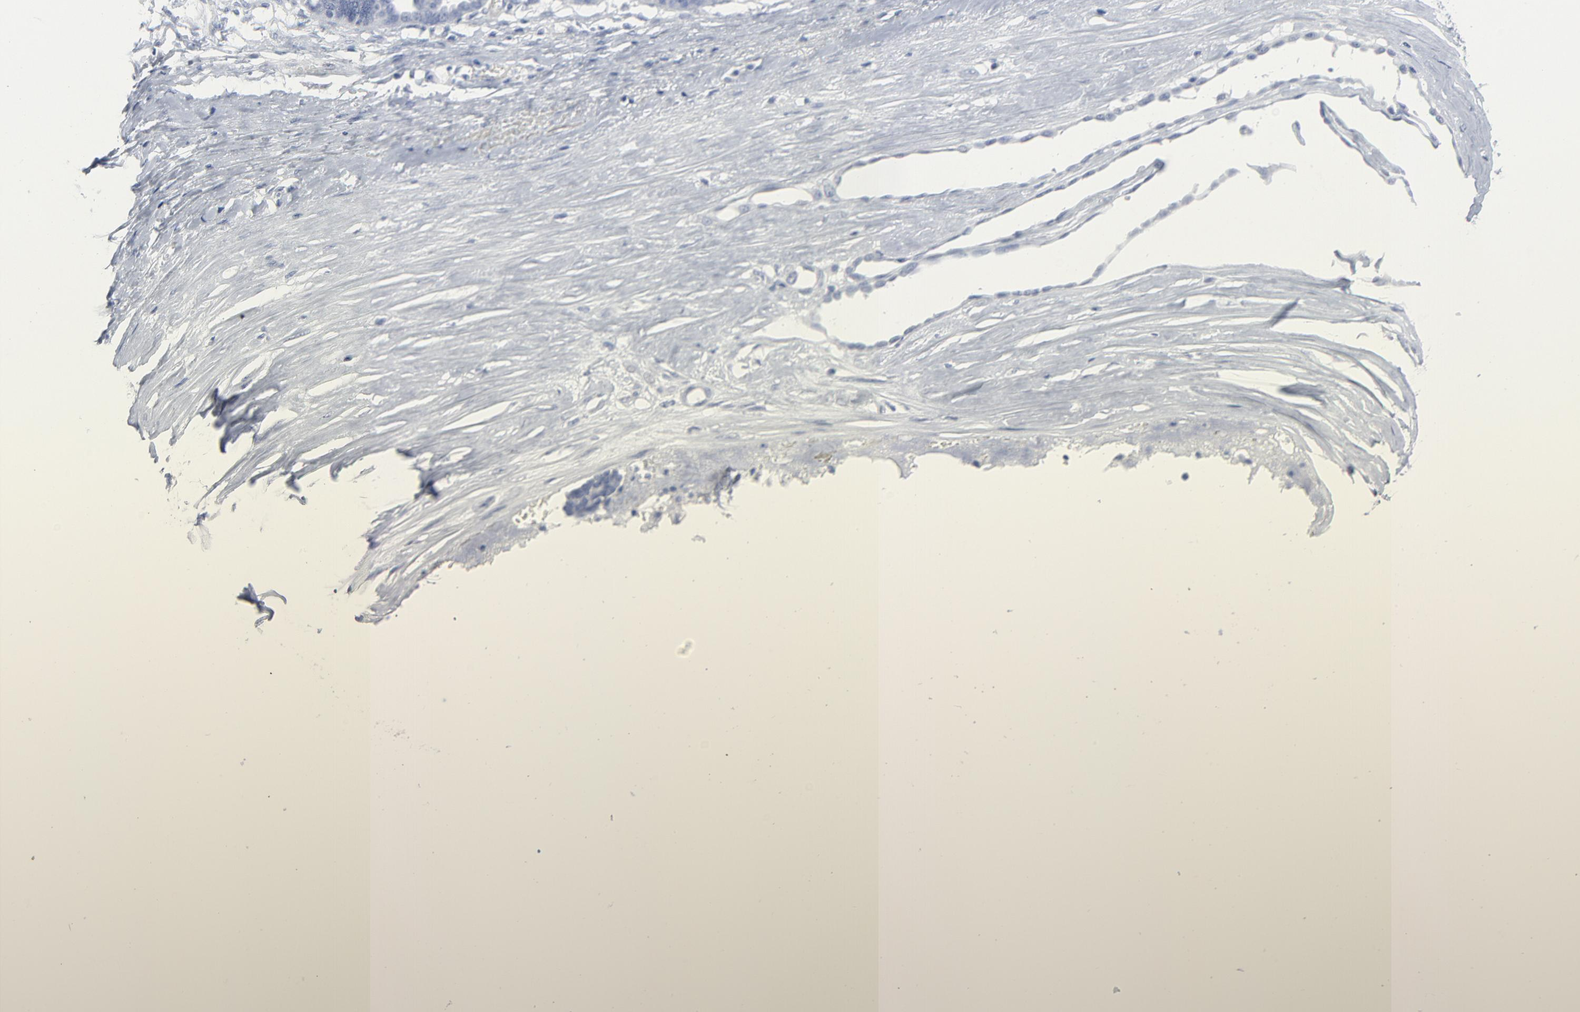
{"staining": {"intensity": "negative", "quantity": "none", "location": "none"}, "tissue": "ovarian cancer", "cell_type": "Tumor cells", "image_type": "cancer", "snomed": [{"axis": "morphology", "description": "Cystadenocarcinoma, serous, NOS"}, {"axis": "topography", "description": "Ovary"}], "caption": "A histopathology image of human serous cystadenocarcinoma (ovarian) is negative for staining in tumor cells.", "gene": "PAGE1", "patient": {"sex": "female", "age": 54}}